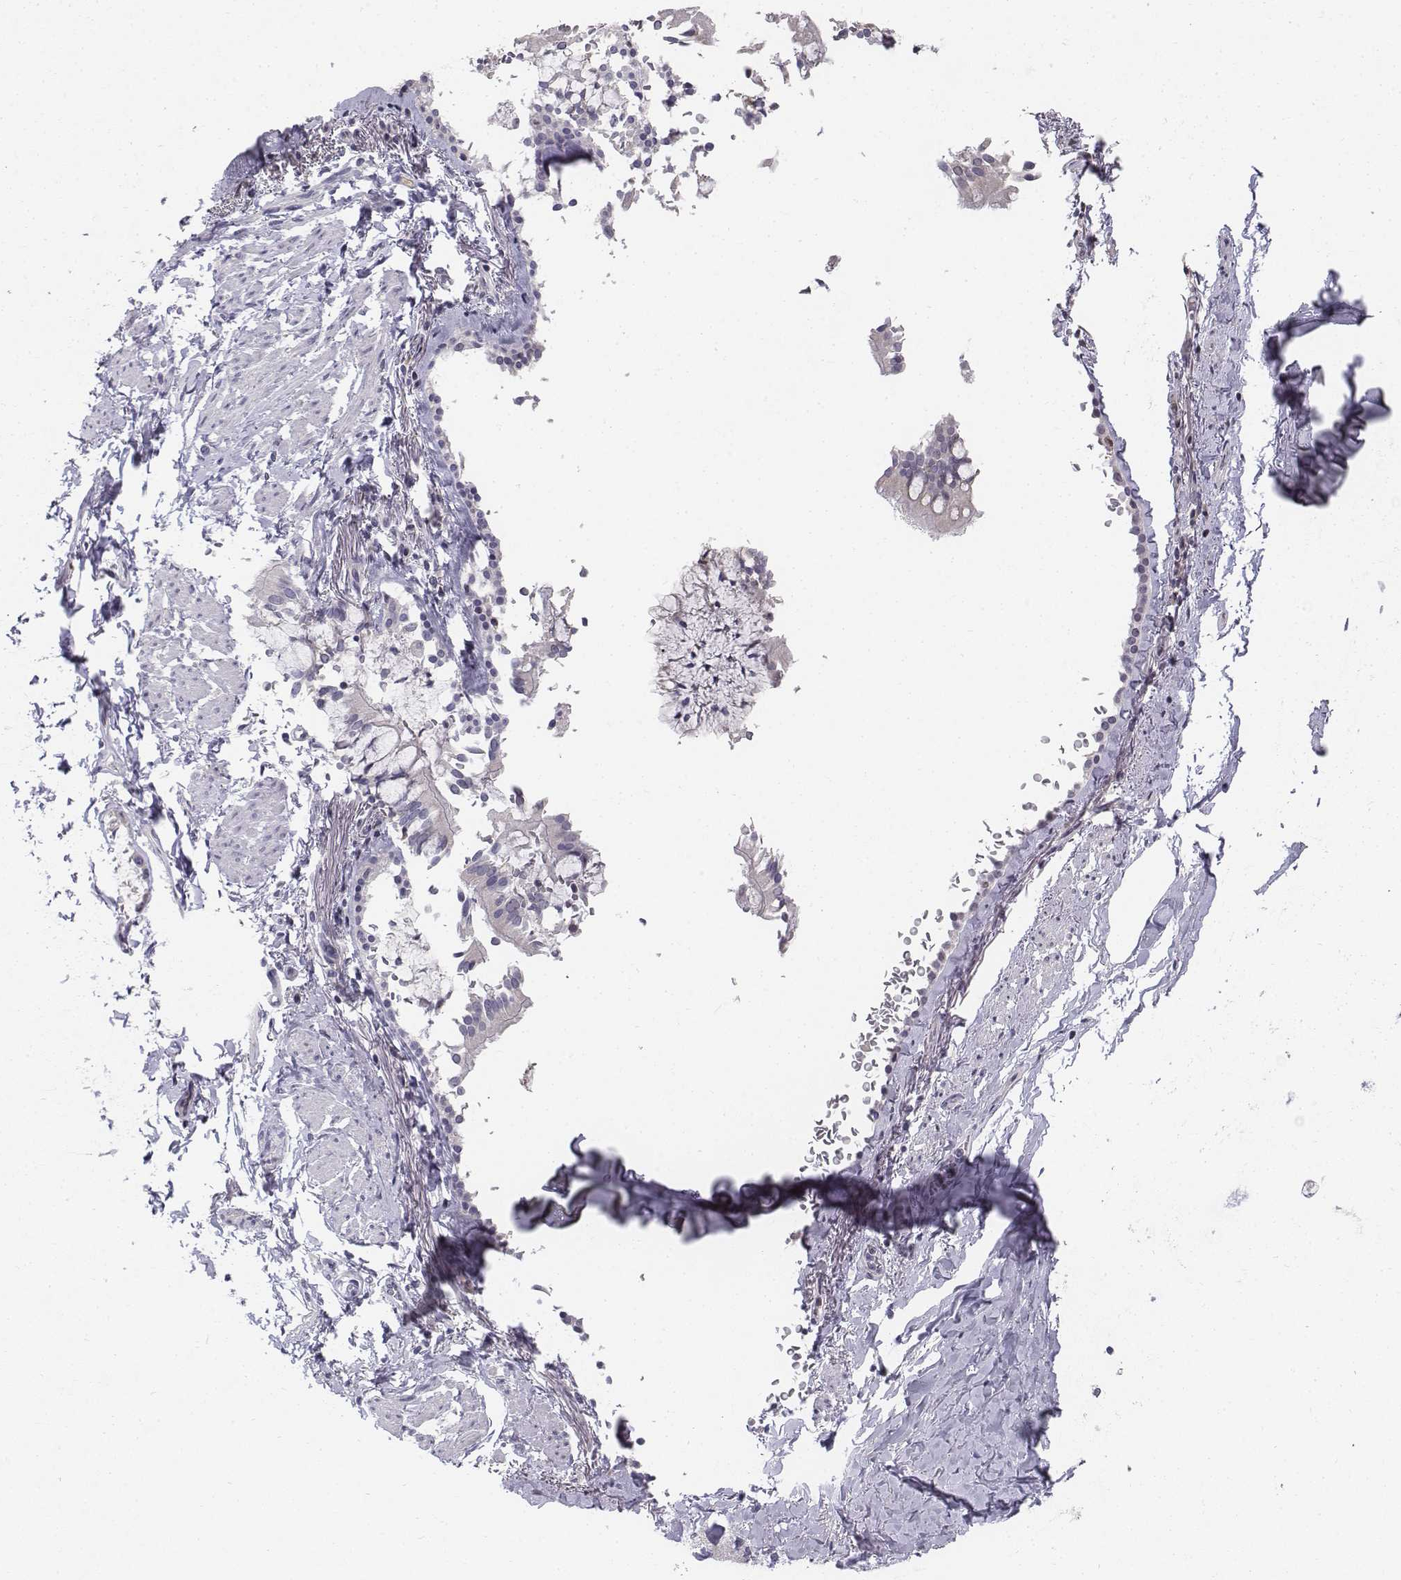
{"staining": {"intensity": "moderate", "quantity": ">75%", "location": "cytoplasmic/membranous"}, "tissue": "adipose tissue", "cell_type": "Adipocytes", "image_type": "normal", "snomed": [{"axis": "morphology", "description": "Normal tissue, NOS"}, {"axis": "topography", "description": "Cartilage tissue"}, {"axis": "topography", "description": "Bronchus"}, {"axis": "topography", "description": "Peripheral nerve tissue"}], "caption": "High-power microscopy captured an immunohistochemistry photomicrograph of unremarkable adipose tissue, revealing moderate cytoplasmic/membranous expression in approximately >75% of adipocytes.", "gene": "PENK", "patient": {"sex": "male", "age": 67}}